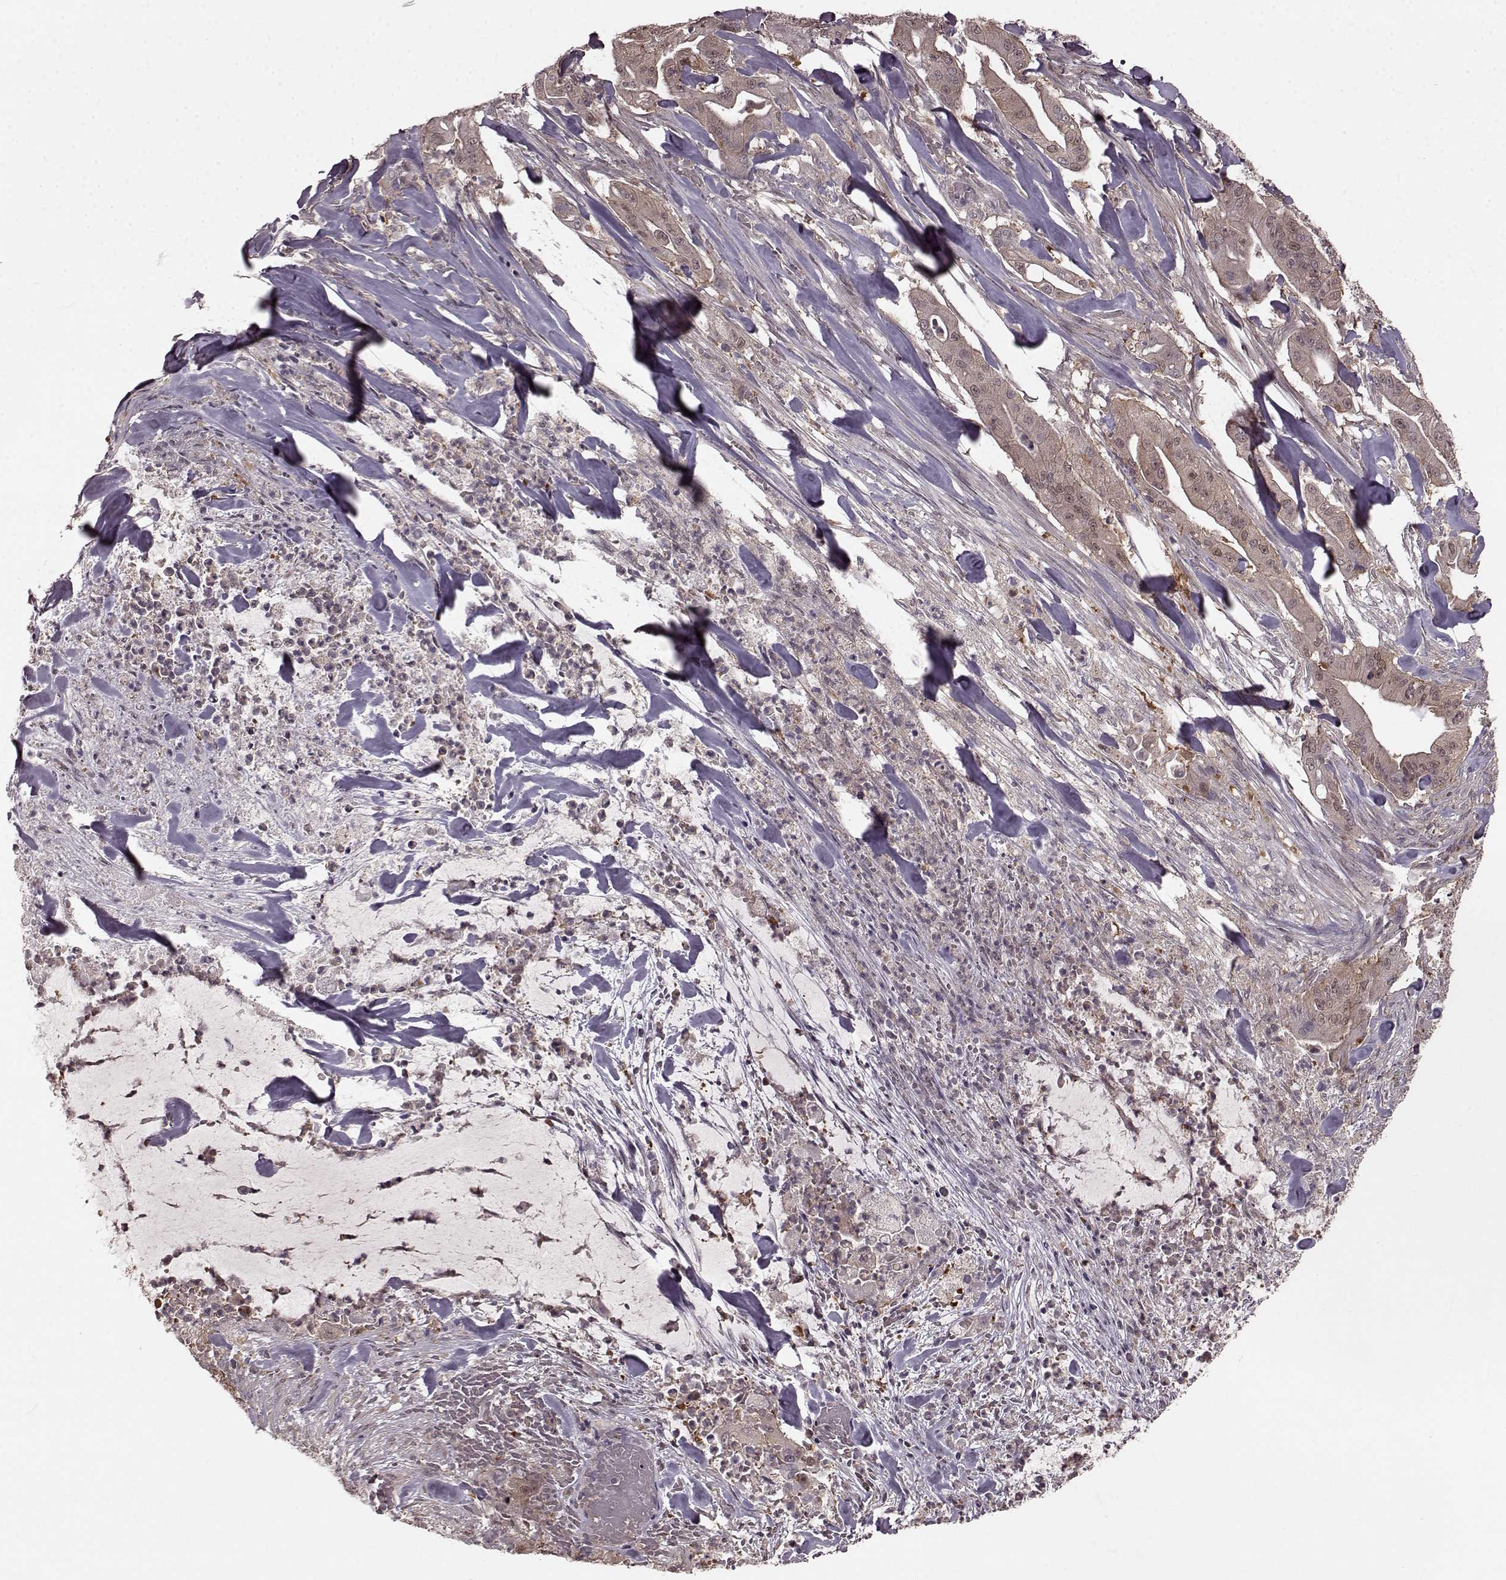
{"staining": {"intensity": "weak", "quantity": "25%-75%", "location": "cytoplasmic/membranous"}, "tissue": "pancreatic cancer", "cell_type": "Tumor cells", "image_type": "cancer", "snomed": [{"axis": "morphology", "description": "Normal tissue, NOS"}, {"axis": "morphology", "description": "Inflammation, NOS"}, {"axis": "morphology", "description": "Adenocarcinoma, NOS"}, {"axis": "topography", "description": "Pancreas"}], "caption": "Immunohistochemistry histopathology image of pancreatic cancer (adenocarcinoma) stained for a protein (brown), which reveals low levels of weak cytoplasmic/membranous expression in approximately 25%-75% of tumor cells.", "gene": "GSS", "patient": {"sex": "male", "age": 57}}